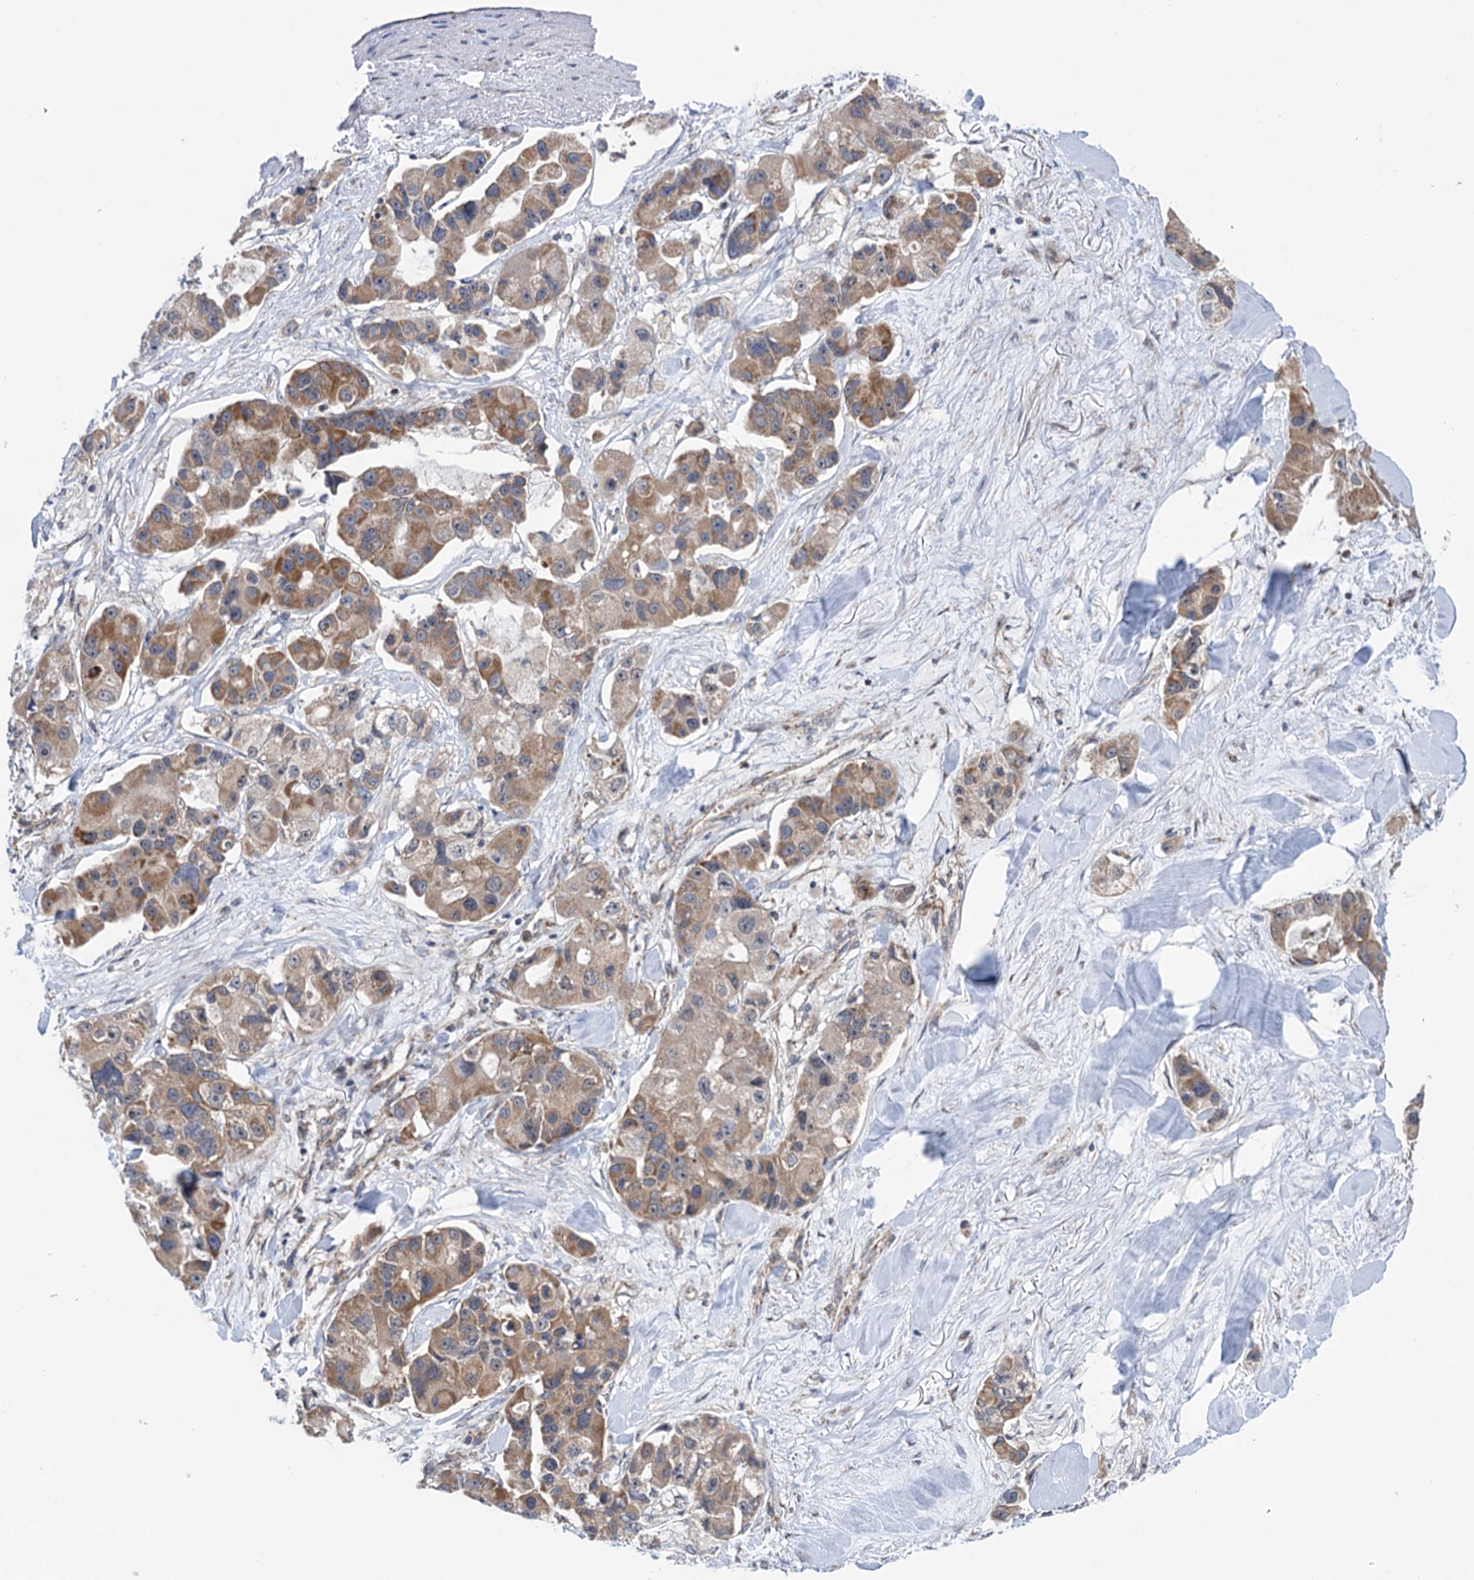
{"staining": {"intensity": "moderate", "quantity": ">75%", "location": "cytoplasmic/membranous"}, "tissue": "lung cancer", "cell_type": "Tumor cells", "image_type": "cancer", "snomed": [{"axis": "morphology", "description": "Adenocarcinoma, NOS"}, {"axis": "topography", "description": "Lung"}], "caption": "An IHC image of neoplastic tissue is shown. Protein staining in brown highlights moderate cytoplasmic/membranous positivity in lung adenocarcinoma within tumor cells. The protein of interest is shown in brown color, while the nuclei are stained blue.", "gene": "SUCLA2", "patient": {"sex": "female", "age": 54}}